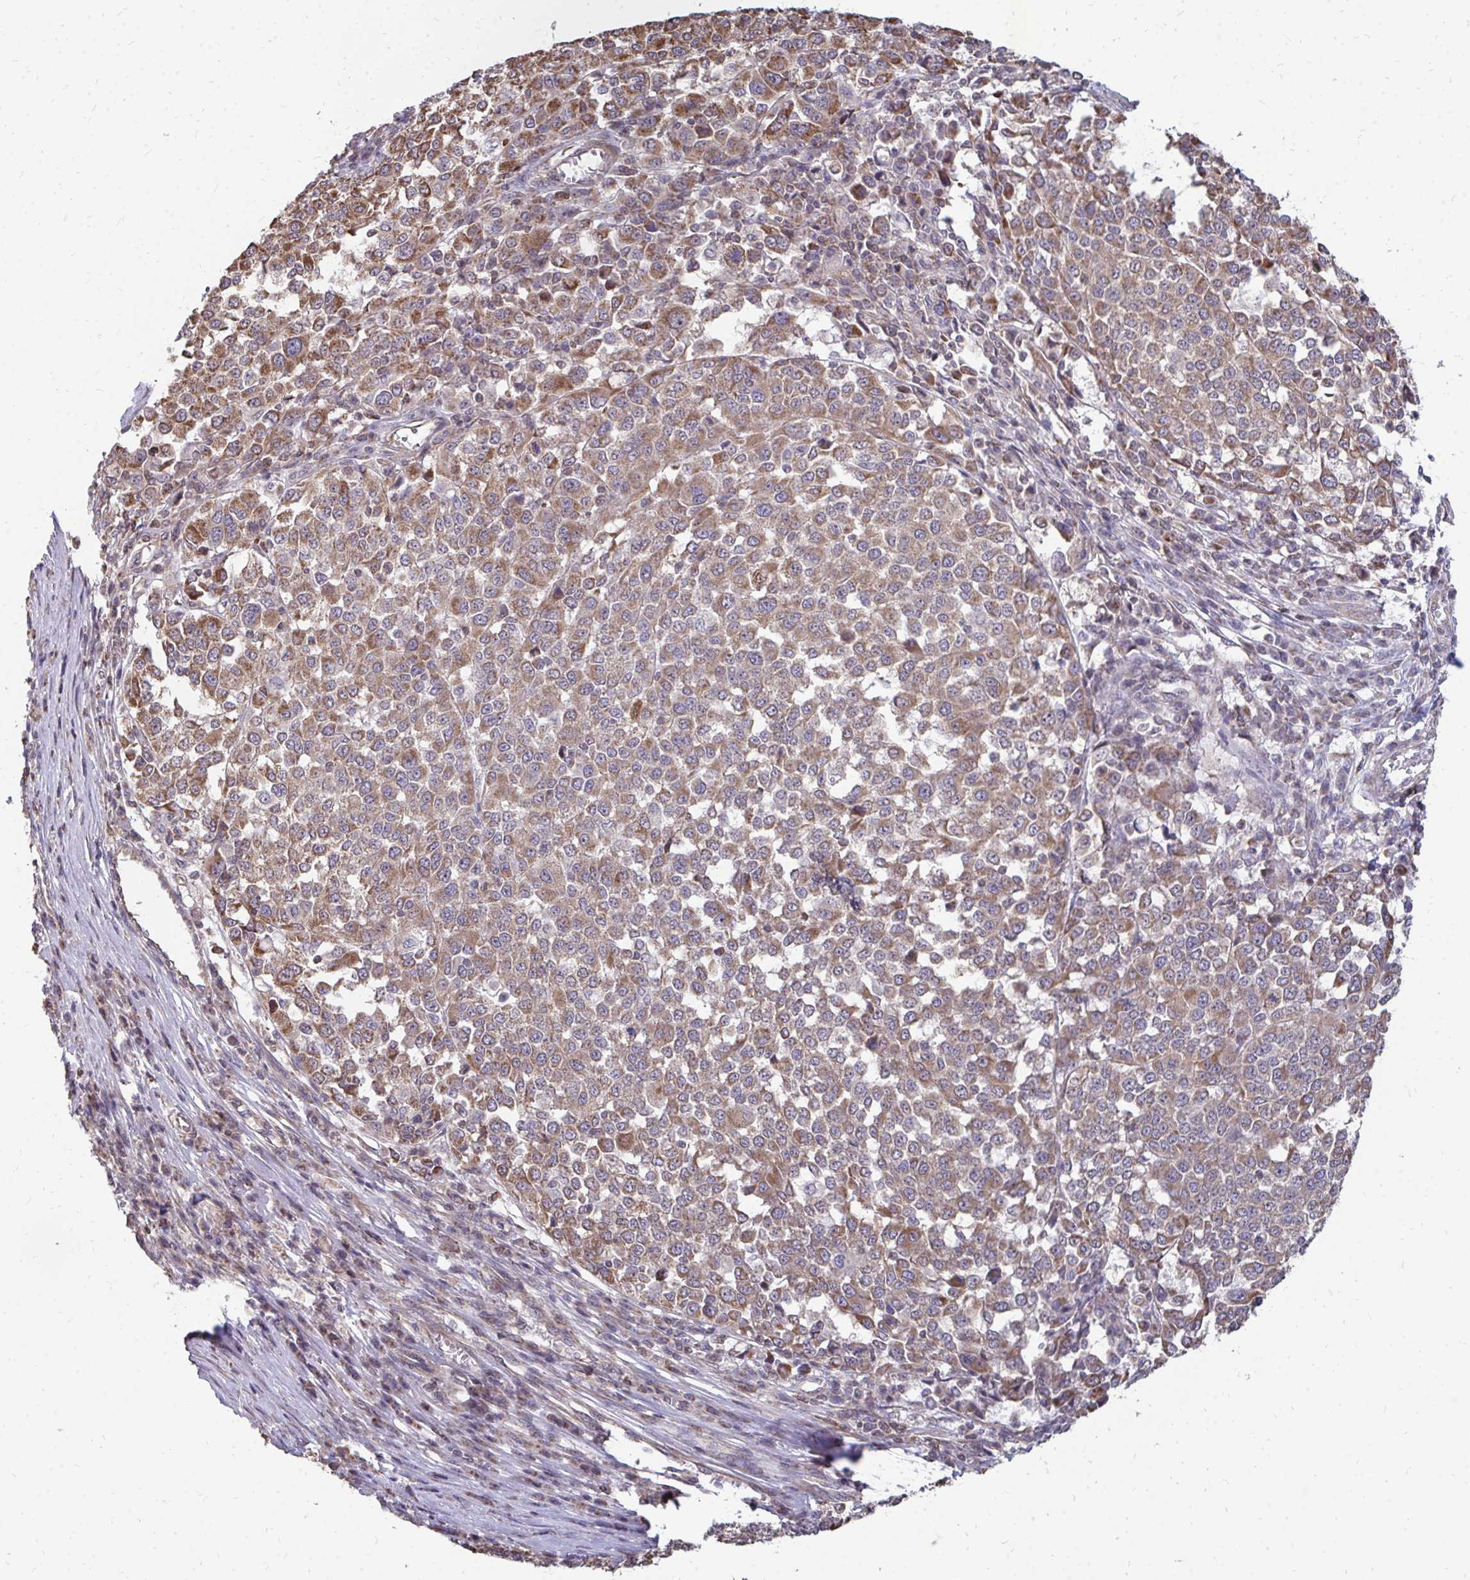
{"staining": {"intensity": "moderate", "quantity": ">75%", "location": "cytoplasmic/membranous"}, "tissue": "melanoma", "cell_type": "Tumor cells", "image_type": "cancer", "snomed": [{"axis": "morphology", "description": "Malignant melanoma, Metastatic site"}, {"axis": "topography", "description": "Lymph node"}], "caption": "Malignant melanoma (metastatic site) stained for a protein exhibits moderate cytoplasmic/membranous positivity in tumor cells.", "gene": "DNAJA2", "patient": {"sex": "male", "age": 44}}